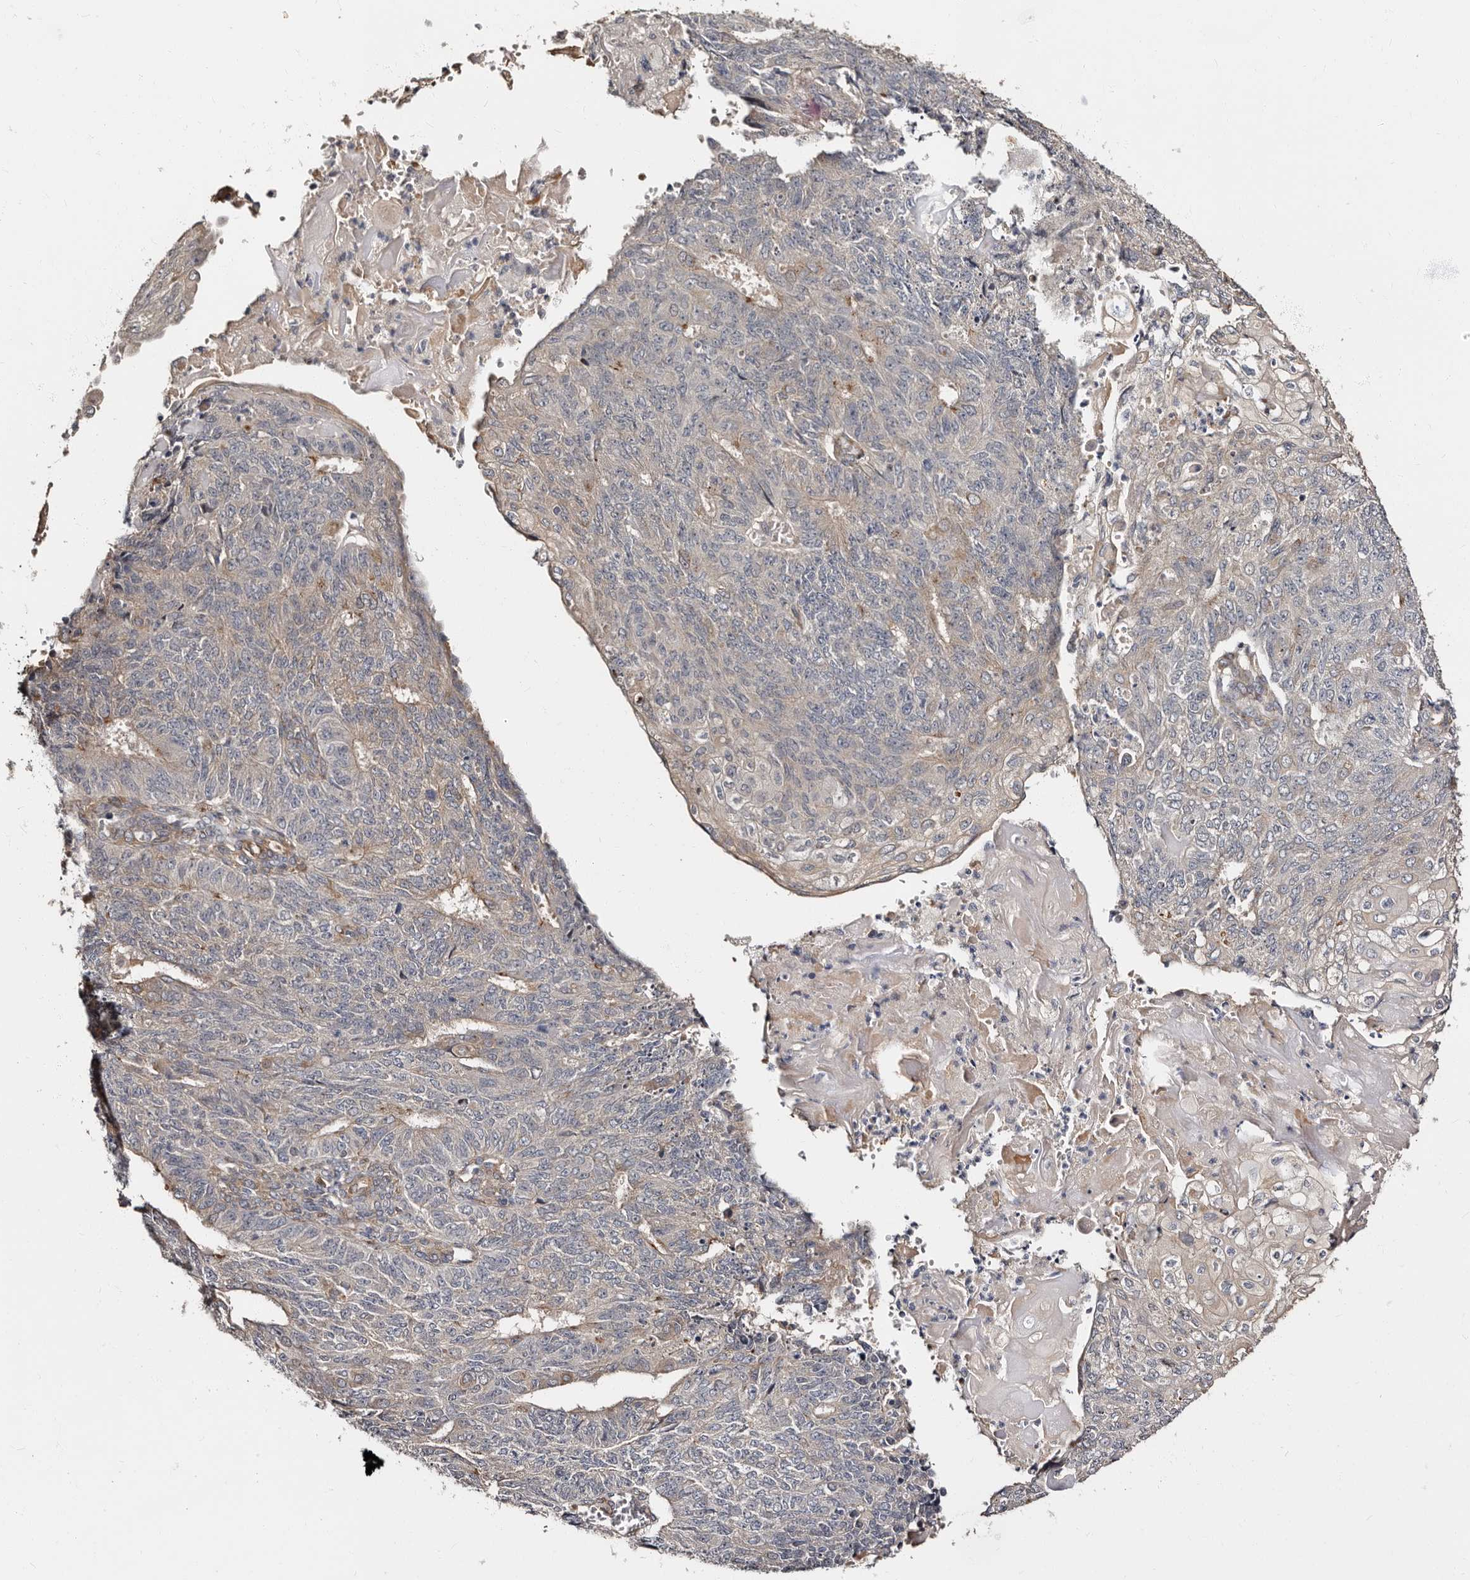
{"staining": {"intensity": "weak", "quantity": "<25%", "location": "cytoplasmic/membranous"}, "tissue": "endometrial cancer", "cell_type": "Tumor cells", "image_type": "cancer", "snomed": [{"axis": "morphology", "description": "Adenocarcinoma, NOS"}, {"axis": "topography", "description": "Endometrium"}], "caption": "Human adenocarcinoma (endometrial) stained for a protein using immunohistochemistry (IHC) reveals no staining in tumor cells.", "gene": "TBC1D22B", "patient": {"sex": "female", "age": 32}}